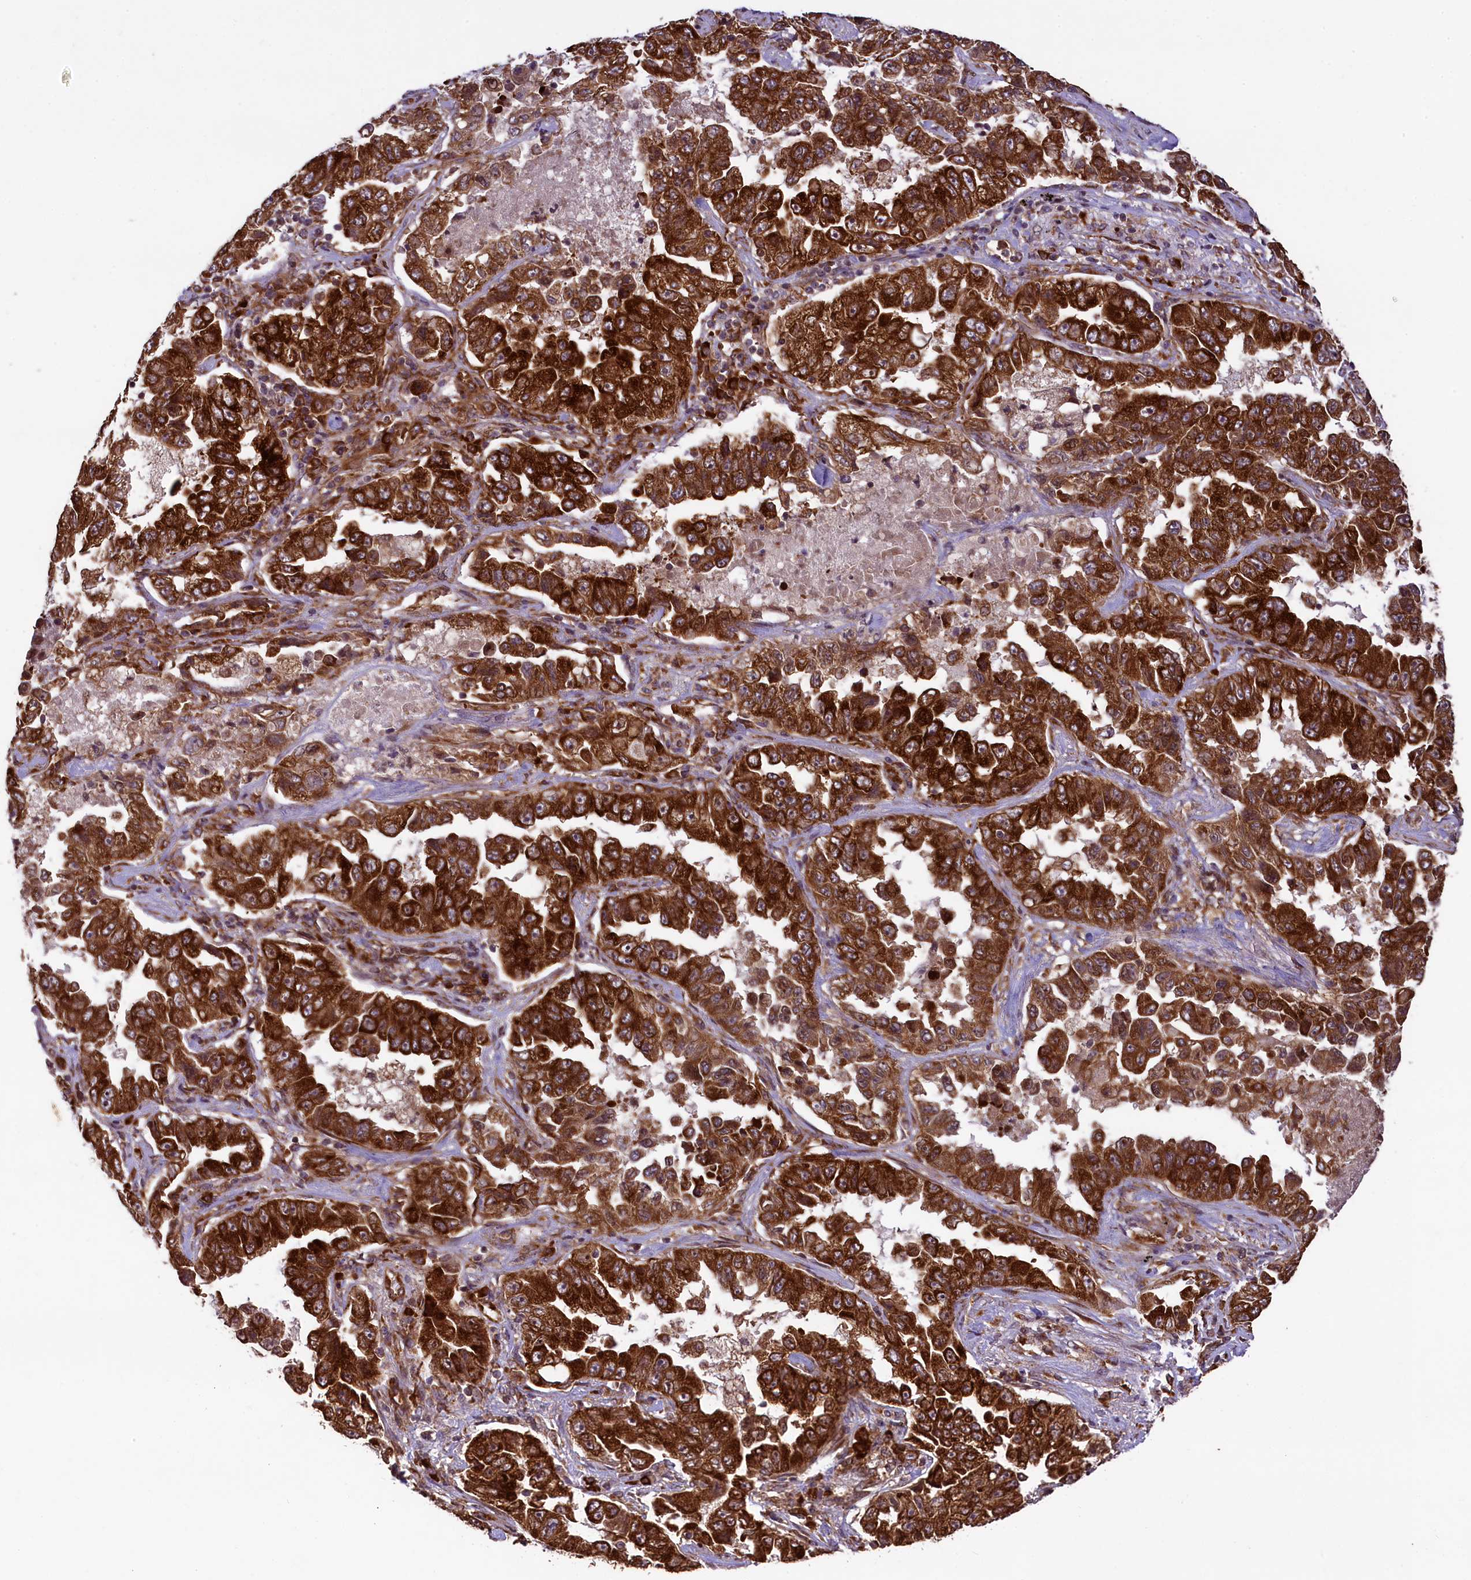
{"staining": {"intensity": "strong", "quantity": ">75%", "location": "cytoplasmic/membranous"}, "tissue": "lung cancer", "cell_type": "Tumor cells", "image_type": "cancer", "snomed": [{"axis": "morphology", "description": "Adenocarcinoma, NOS"}, {"axis": "topography", "description": "Lung"}], "caption": "Immunohistochemical staining of lung cancer demonstrates high levels of strong cytoplasmic/membranous protein positivity in approximately >75% of tumor cells. Ihc stains the protein in brown and the nuclei are stained blue.", "gene": "LARP4", "patient": {"sex": "female", "age": 51}}